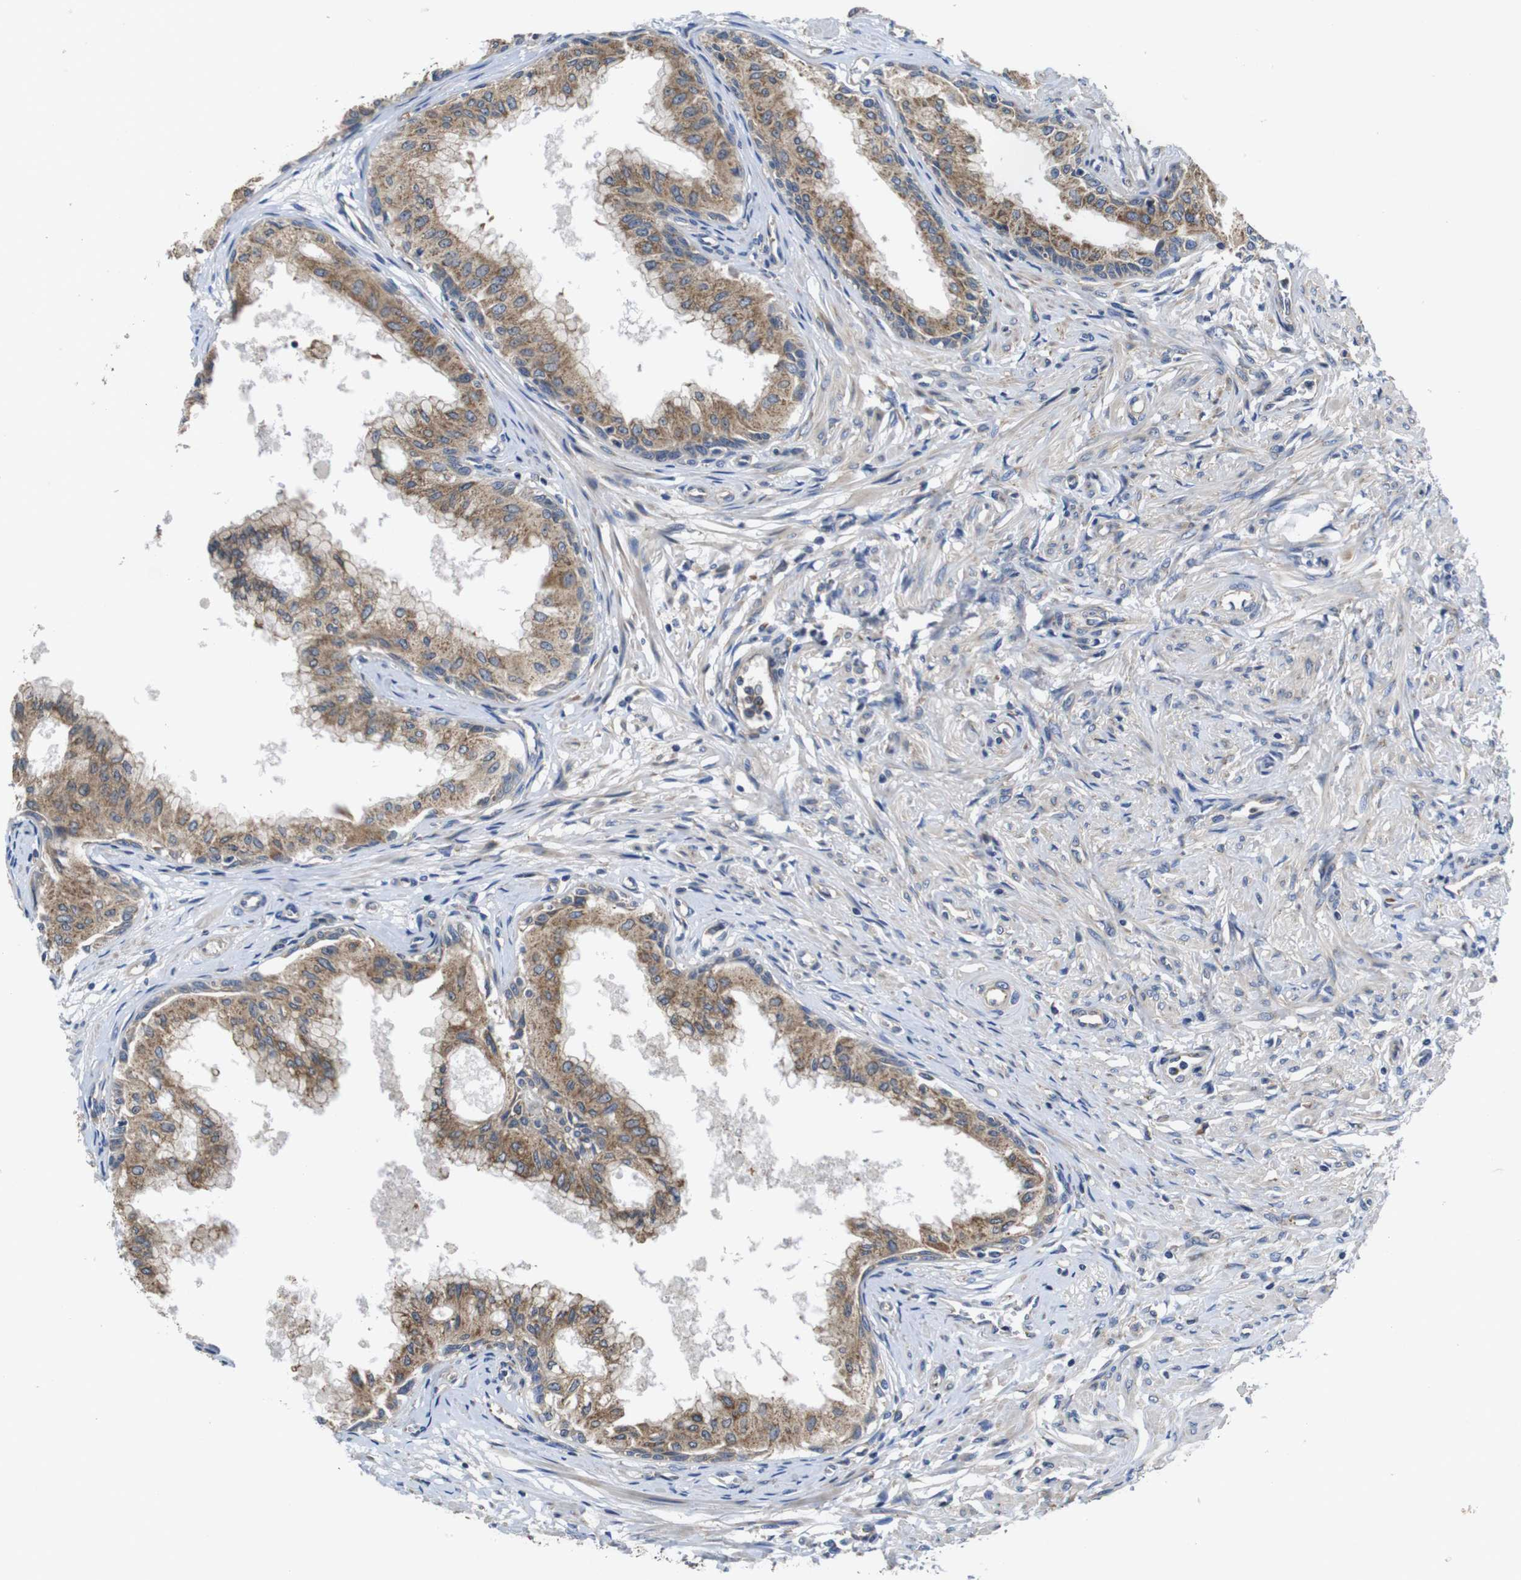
{"staining": {"intensity": "moderate", "quantity": ">75%", "location": "cytoplasmic/membranous"}, "tissue": "prostate", "cell_type": "Glandular cells", "image_type": "normal", "snomed": [{"axis": "morphology", "description": "Normal tissue, NOS"}, {"axis": "topography", "description": "Prostate"}, {"axis": "topography", "description": "Seminal veicle"}], "caption": "Protein staining shows moderate cytoplasmic/membranous staining in approximately >75% of glandular cells in unremarkable prostate. The protein of interest is shown in brown color, while the nuclei are stained blue.", "gene": "MARCHF7", "patient": {"sex": "male", "age": 60}}